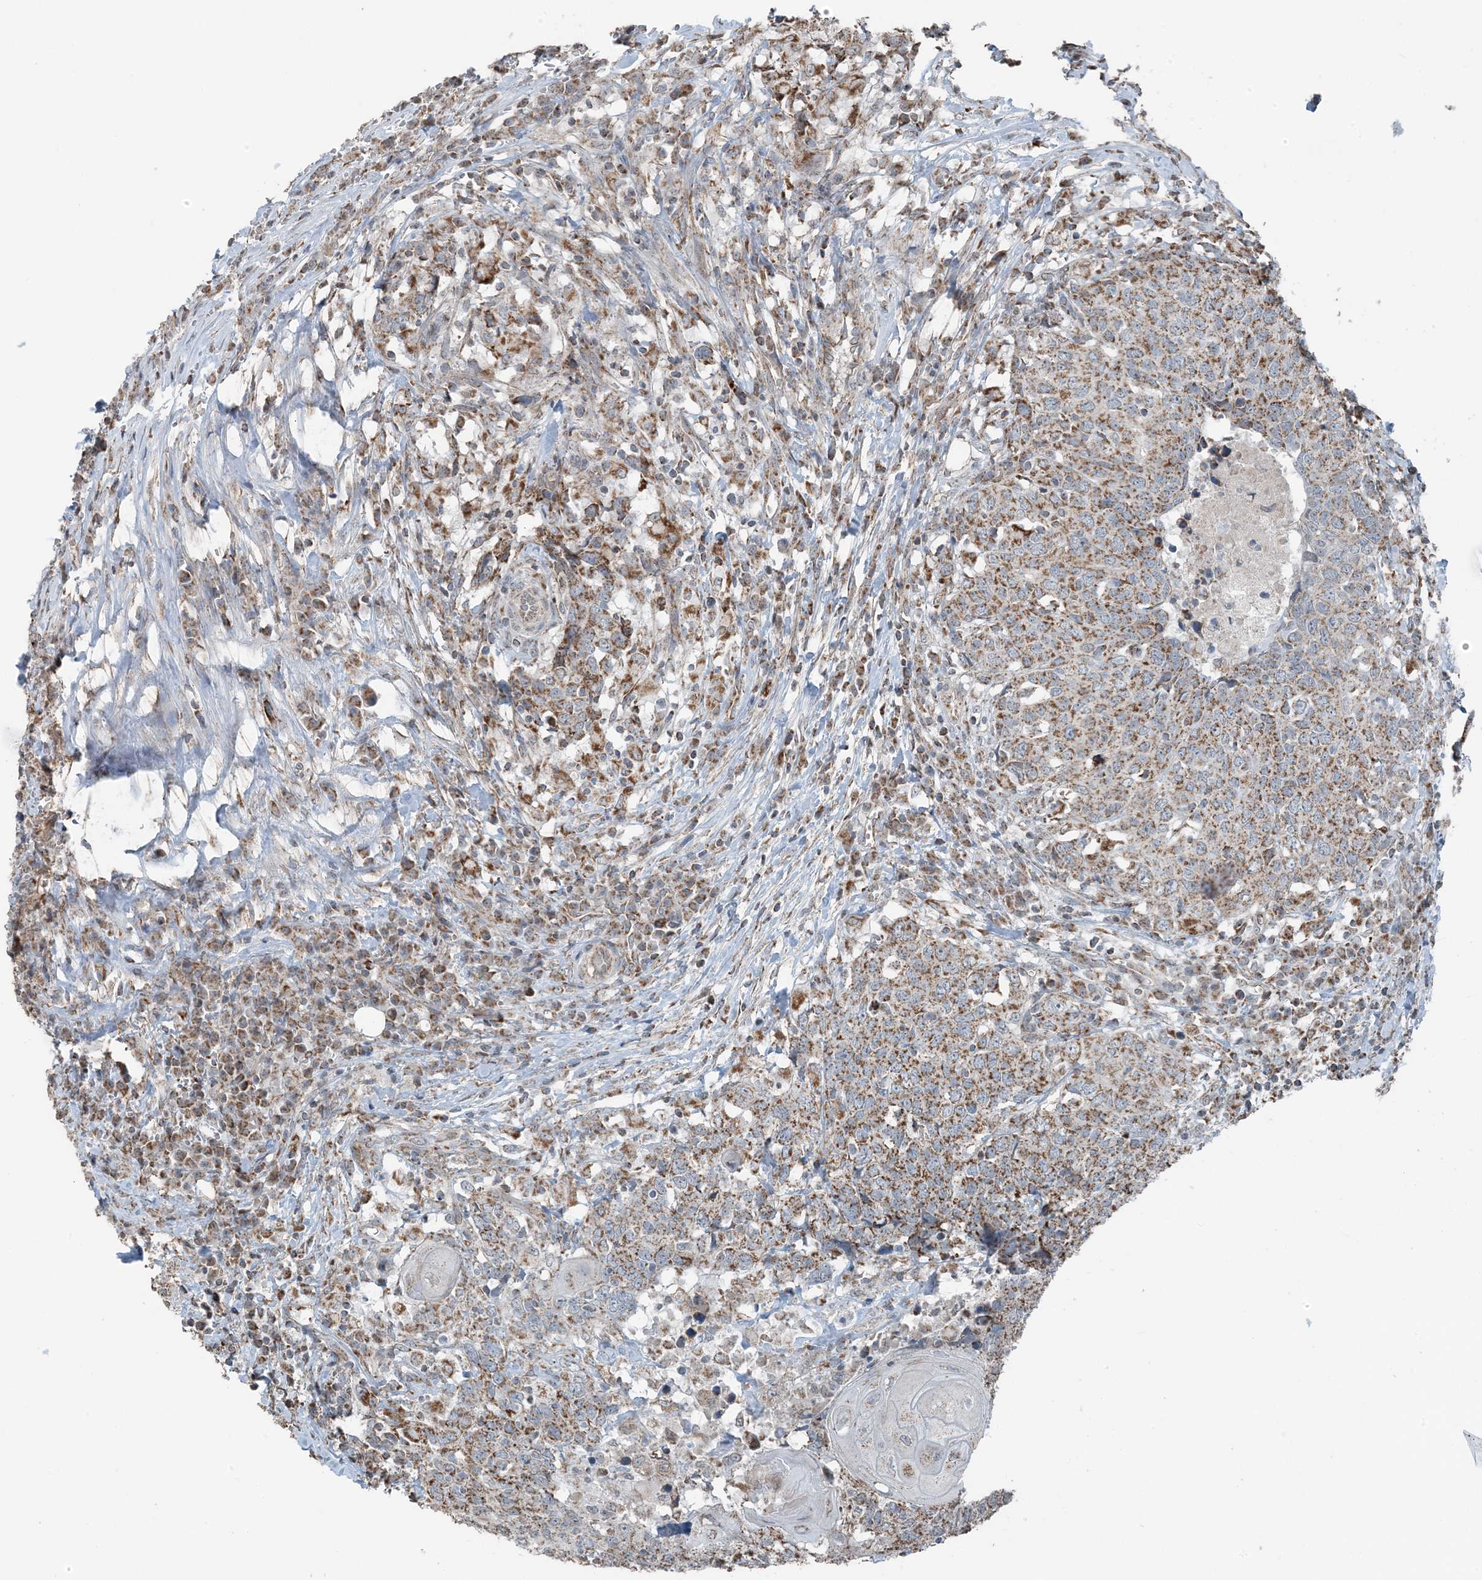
{"staining": {"intensity": "moderate", "quantity": ">75%", "location": "cytoplasmic/membranous"}, "tissue": "head and neck cancer", "cell_type": "Tumor cells", "image_type": "cancer", "snomed": [{"axis": "morphology", "description": "Squamous cell carcinoma, NOS"}, {"axis": "topography", "description": "Head-Neck"}], "caption": "Protein expression analysis of head and neck cancer (squamous cell carcinoma) shows moderate cytoplasmic/membranous expression in approximately >75% of tumor cells. Nuclei are stained in blue.", "gene": "PILRB", "patient": {"sex": "male", "age": 66}}